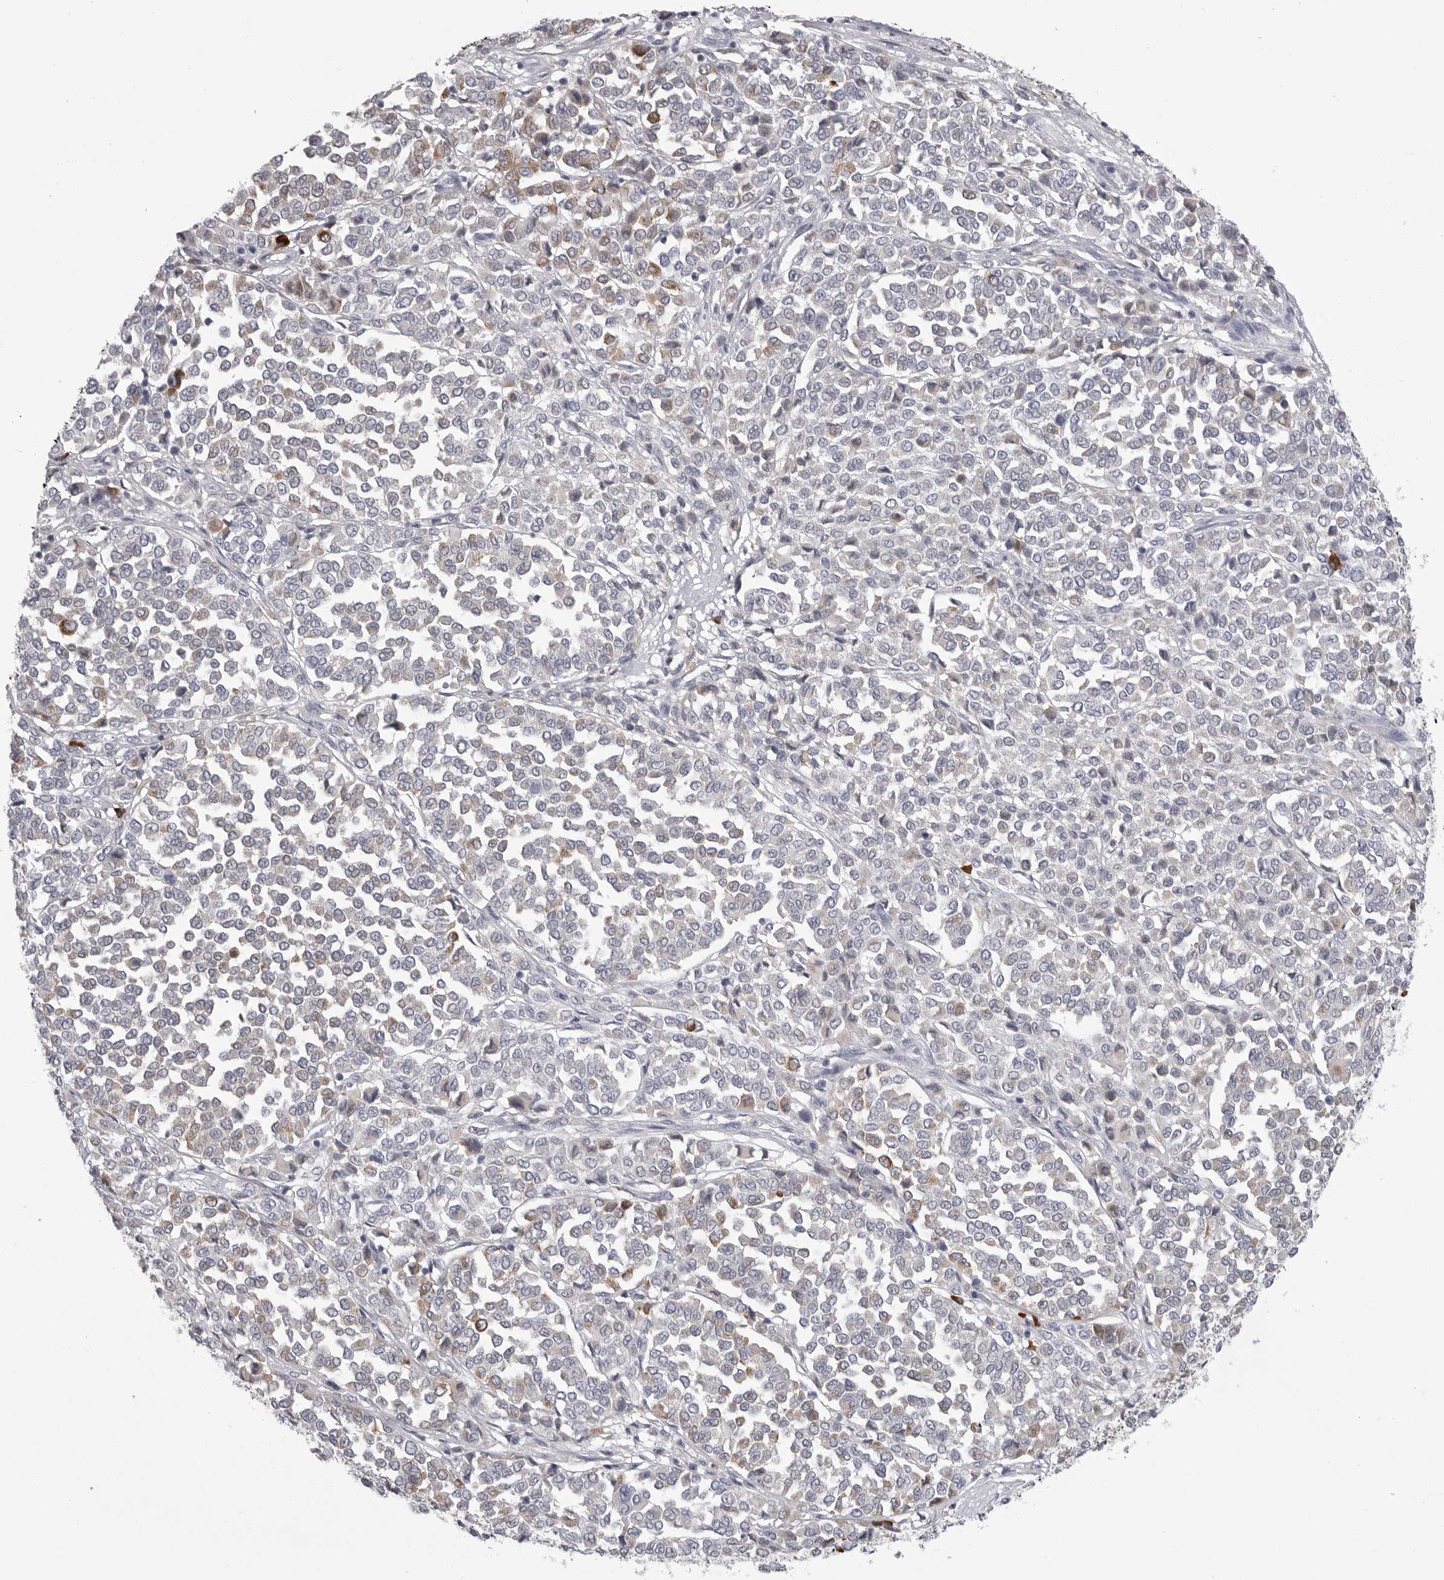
{"staining": {"intensity": "moderate", "quantity": "<25%", "location": "cytoplasmic/membranous"}, "tissue": "melanoma", "cell_type": "Tumor cells", "image_type": "cancer", "snomed": [{"axis": "morphology", "description": "Malignant melanoma, Metastatic site"}, {"axis": "topography", "description": "Pancreas"}], "caption": "This photomicrograph shows immunohistochemistry staining of melanoma, with low moderate cytoplasmic/membranous staining in approximately <25% of tumor cells.", "gene": "FKBP2", "patient": {"sex": "female", "age": 30}}